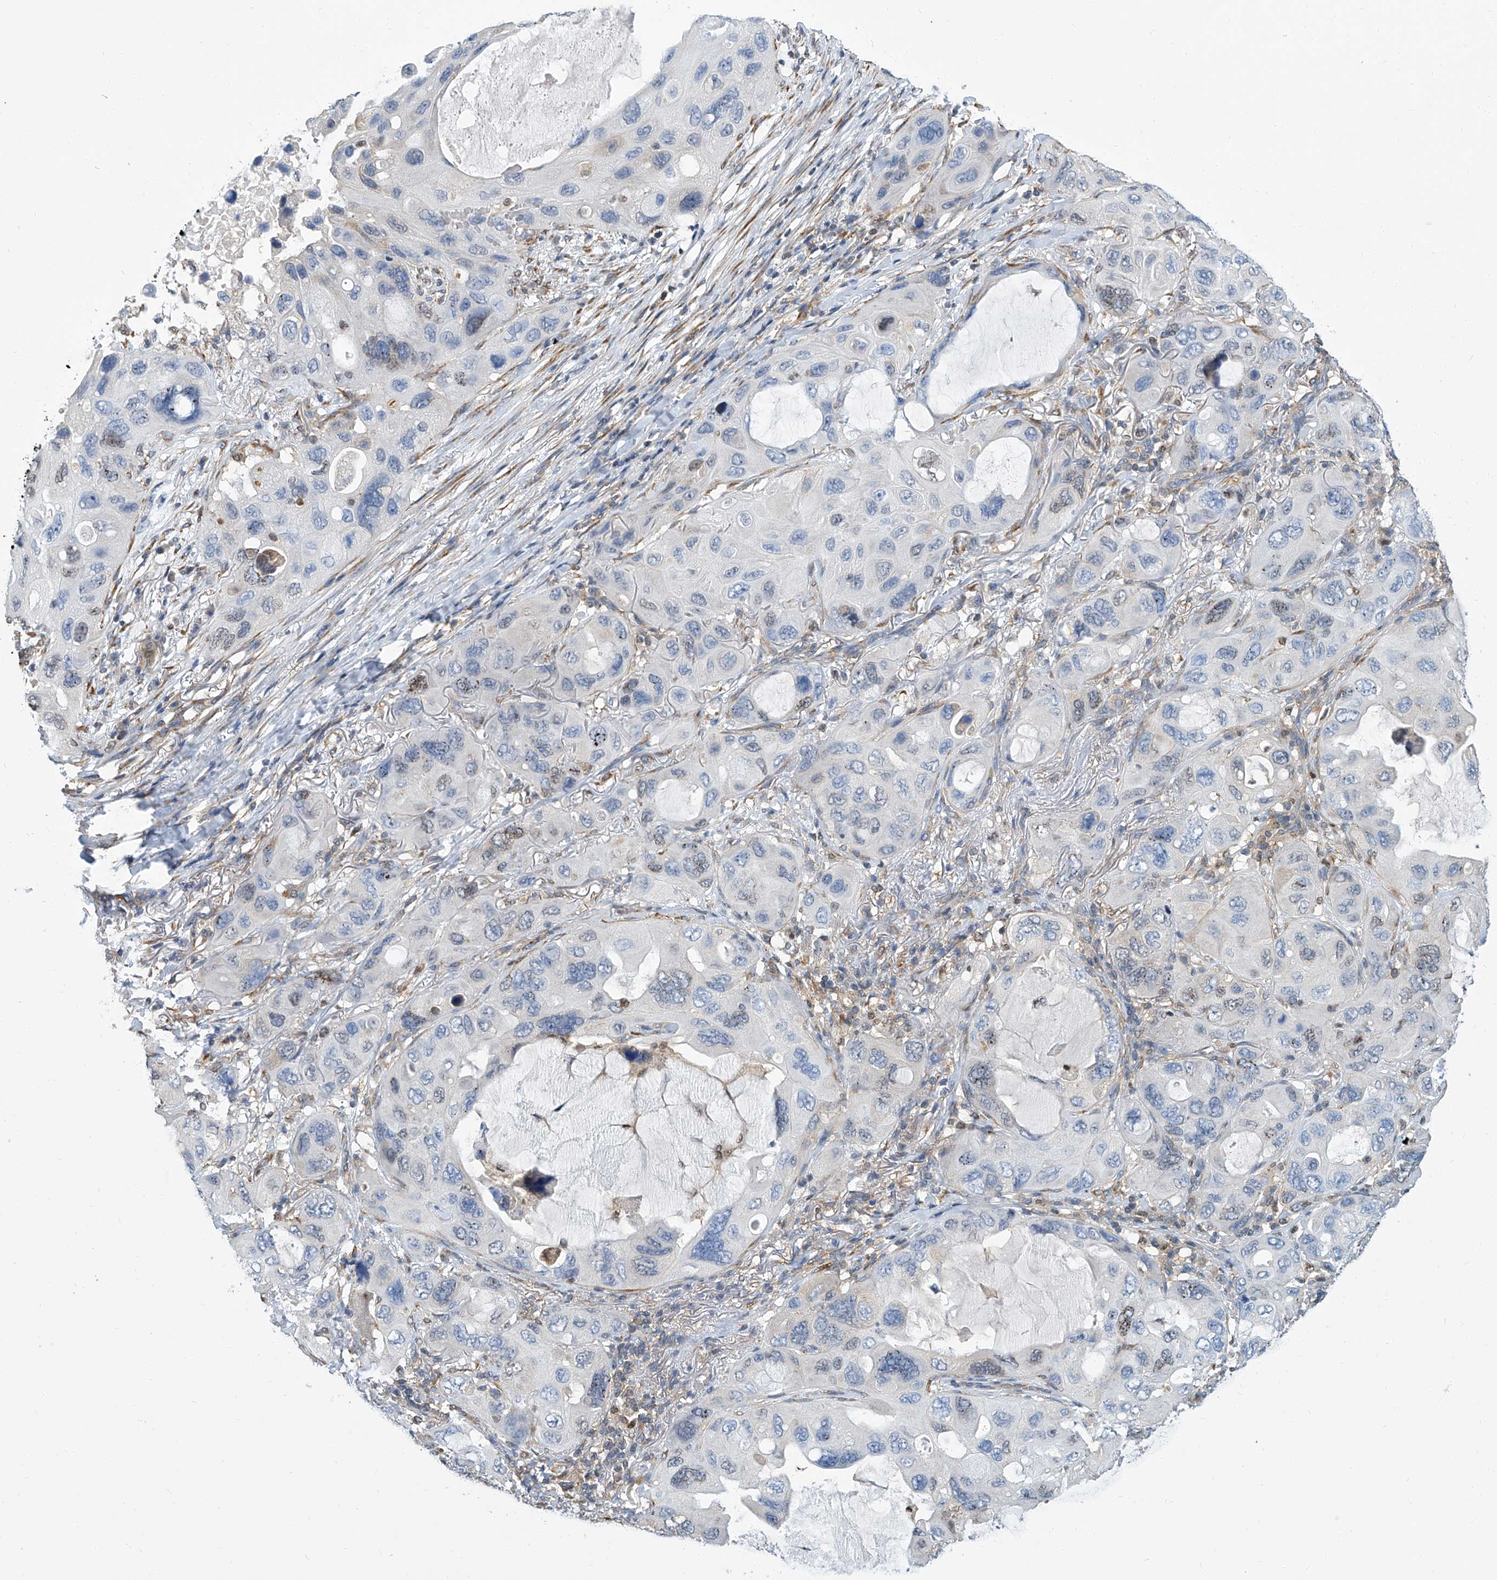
{"staining": {"intensity": "weak", "quantity": "<25%", "location": "nuclear"}, "tissue": "lung cancer", "cell_type": "Tumor cells", "image_type": "cancer", "snomed": [{"axis": "morphology", "description": "Squamous cell carcinoma, NOS"}, {"axis": "topography", "description": "Lung"}], "caption": "Immunohistochemistry of human lung cancer (squamous cell carcinoma) demonstrates no expression in tumor cells.", "gene": "PSMB10", "patient": {"sex": "female", "age": 73}}